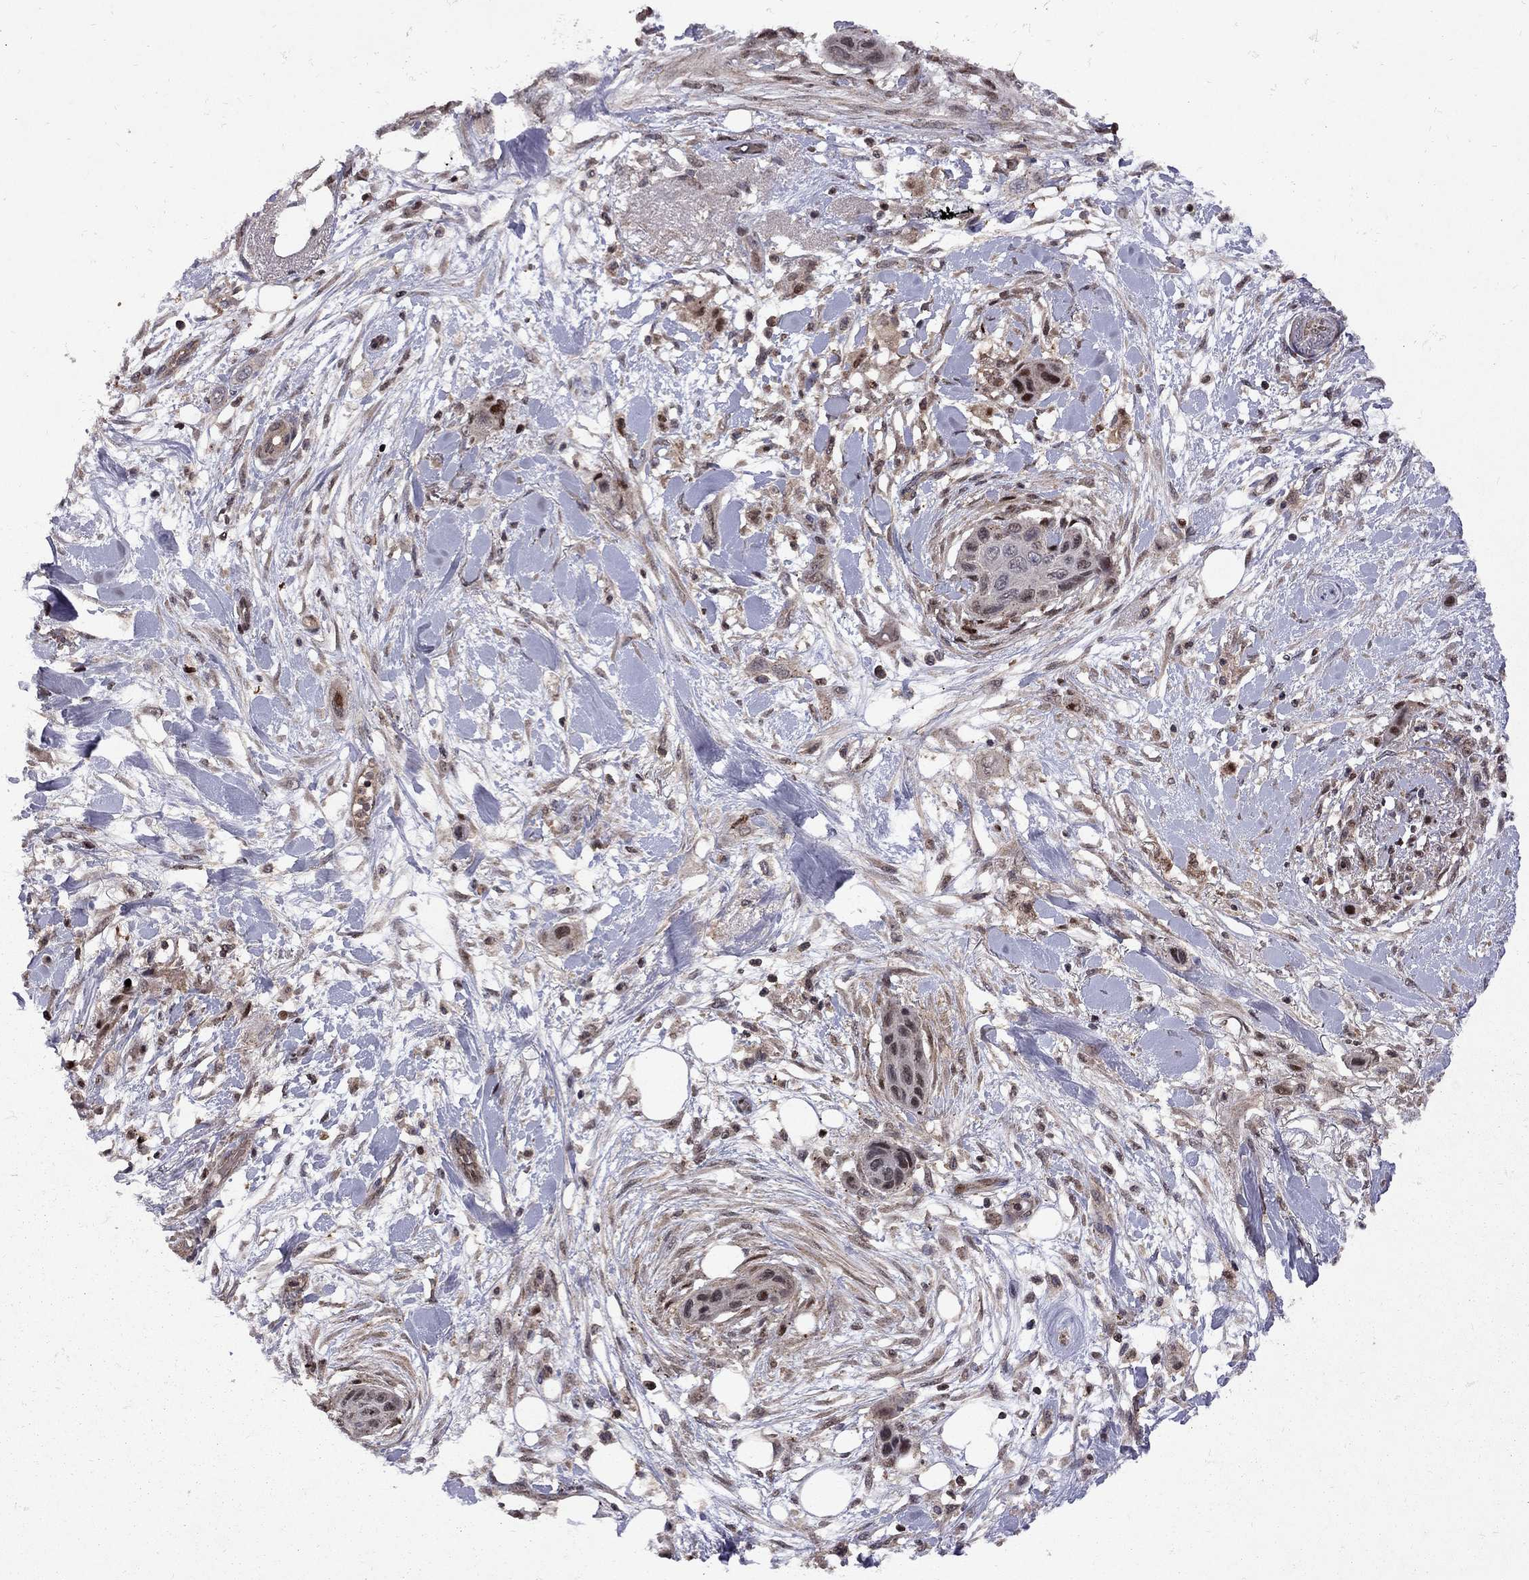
{"staining": {"intensity": "weak", "quantity": "25%-75%", "location": "cytoplasmic/membranous"}, "tissue": "skin cancer", "cell_type": "Tumor cells", "image_type": "cancer", "snomed": [{"axis": "morphology", "description": "Squamous cell carcinoma, NOS"}, {"axis": "topography", "description": "Skin"}], "caption": "This image displays IHC staining of human skin cancer (squamous cell carcinoma), with low weak cytoplasmic/membranous expression in approximately 25%-75% of tumor cells.", "gene": "IPP", "patient": {"sex": "male", "age": 79}}